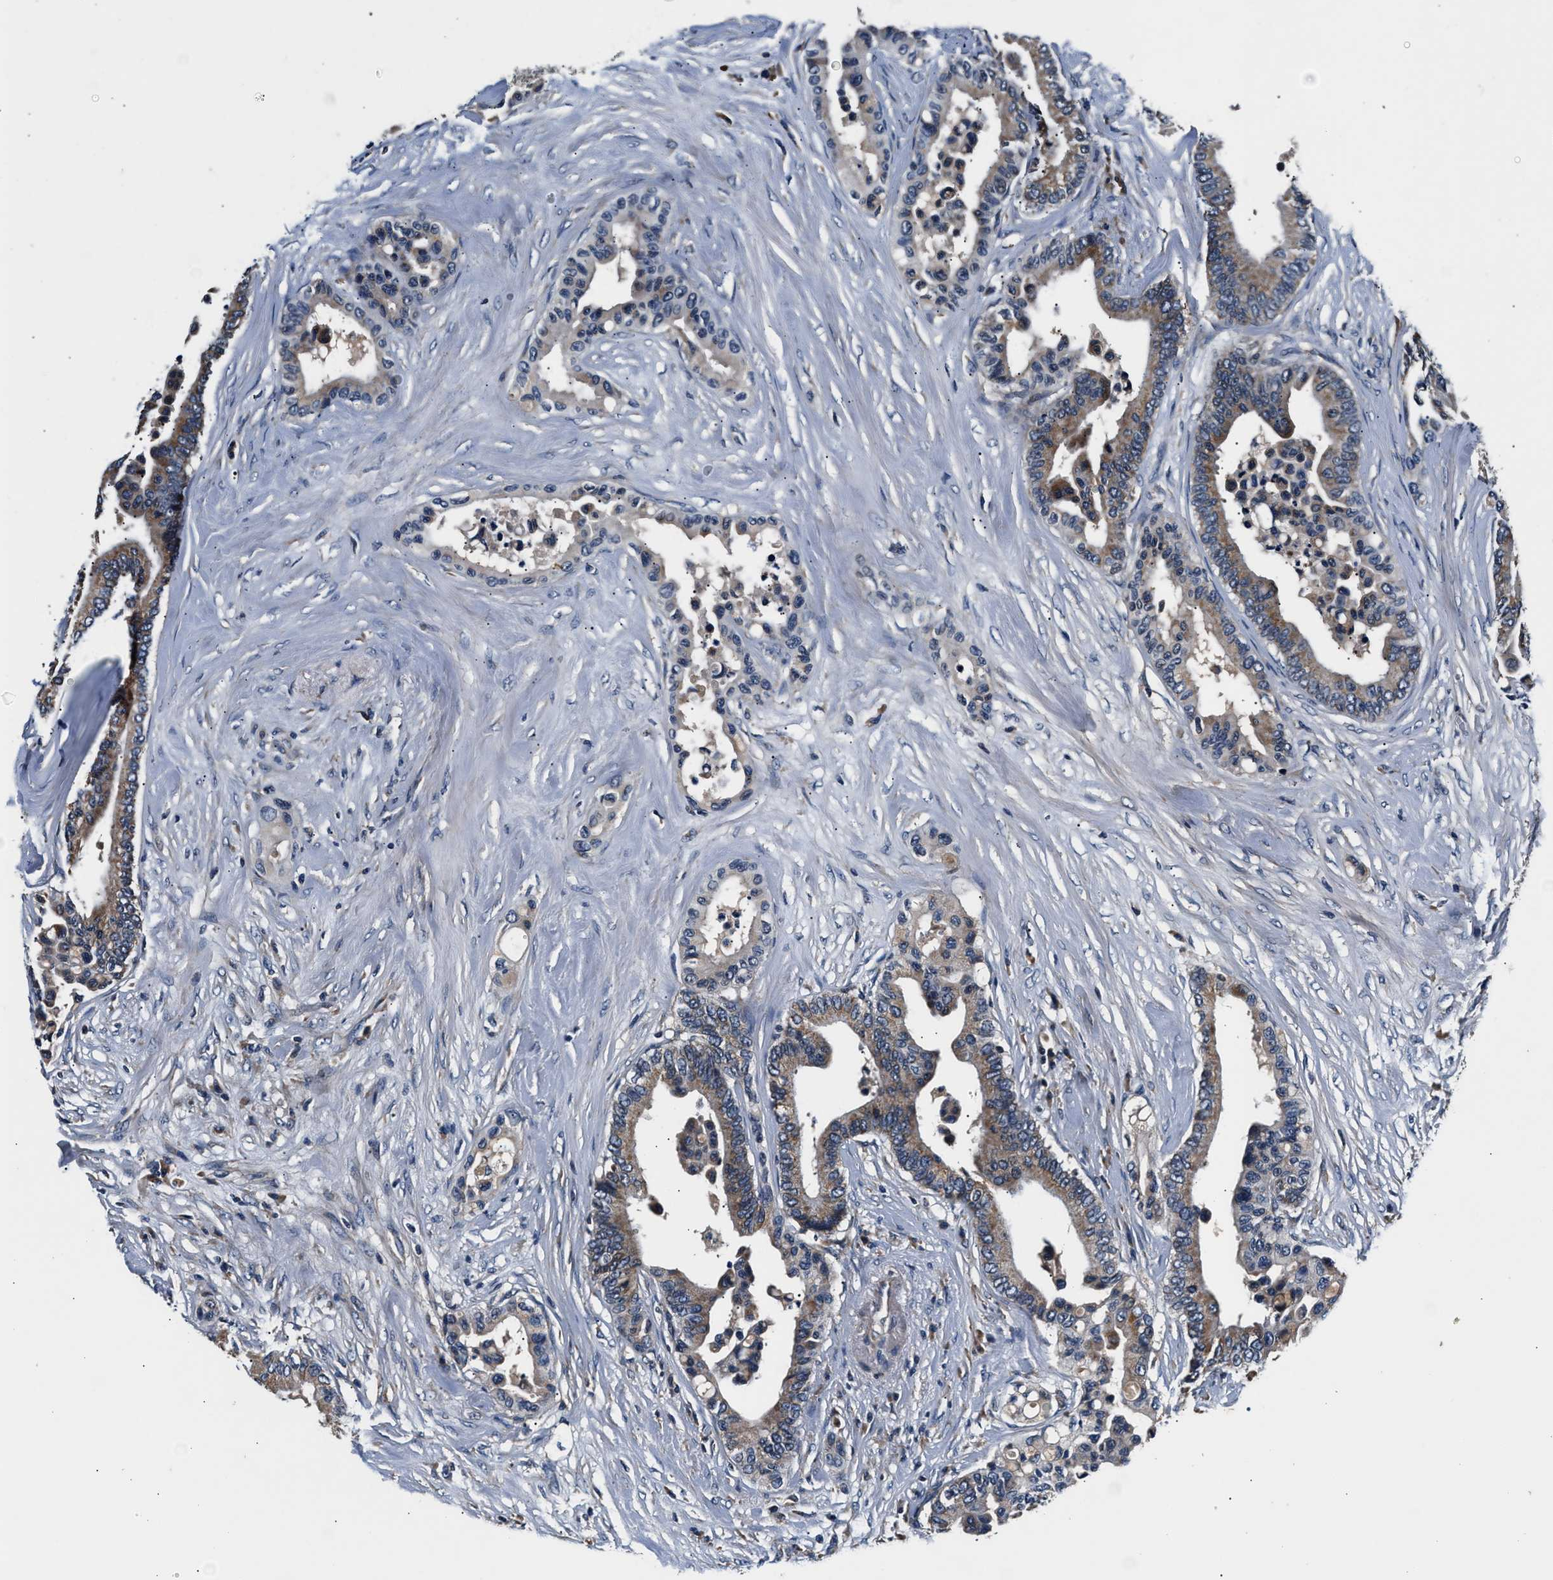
{"staining": {"intensity": "moderate", "quantity": ">75%", "location": "cytoplasmic/membranous"}, "tissue": "colorectal cancer", "cell_type": "Tumor cells", "image_type": "cancer", "snomed": [{"axis": "morphology", "description": "Normal tissue, NOS"}, {"axis": "morphology", "description": "Adenocarcinoma, NOS"}, {"axis": "topography", "description": "Colon"}], "caption": "Immunohistochemistry (IHC) micrograph of colorectal adenocarcinoma stained for a protein (brown), which displays medium levels of moderate cytoplasmic/membranous staining in about >75% of tumor cells.", "gene": "IMMT", "patient": {"sex": "male", "age": 82}}